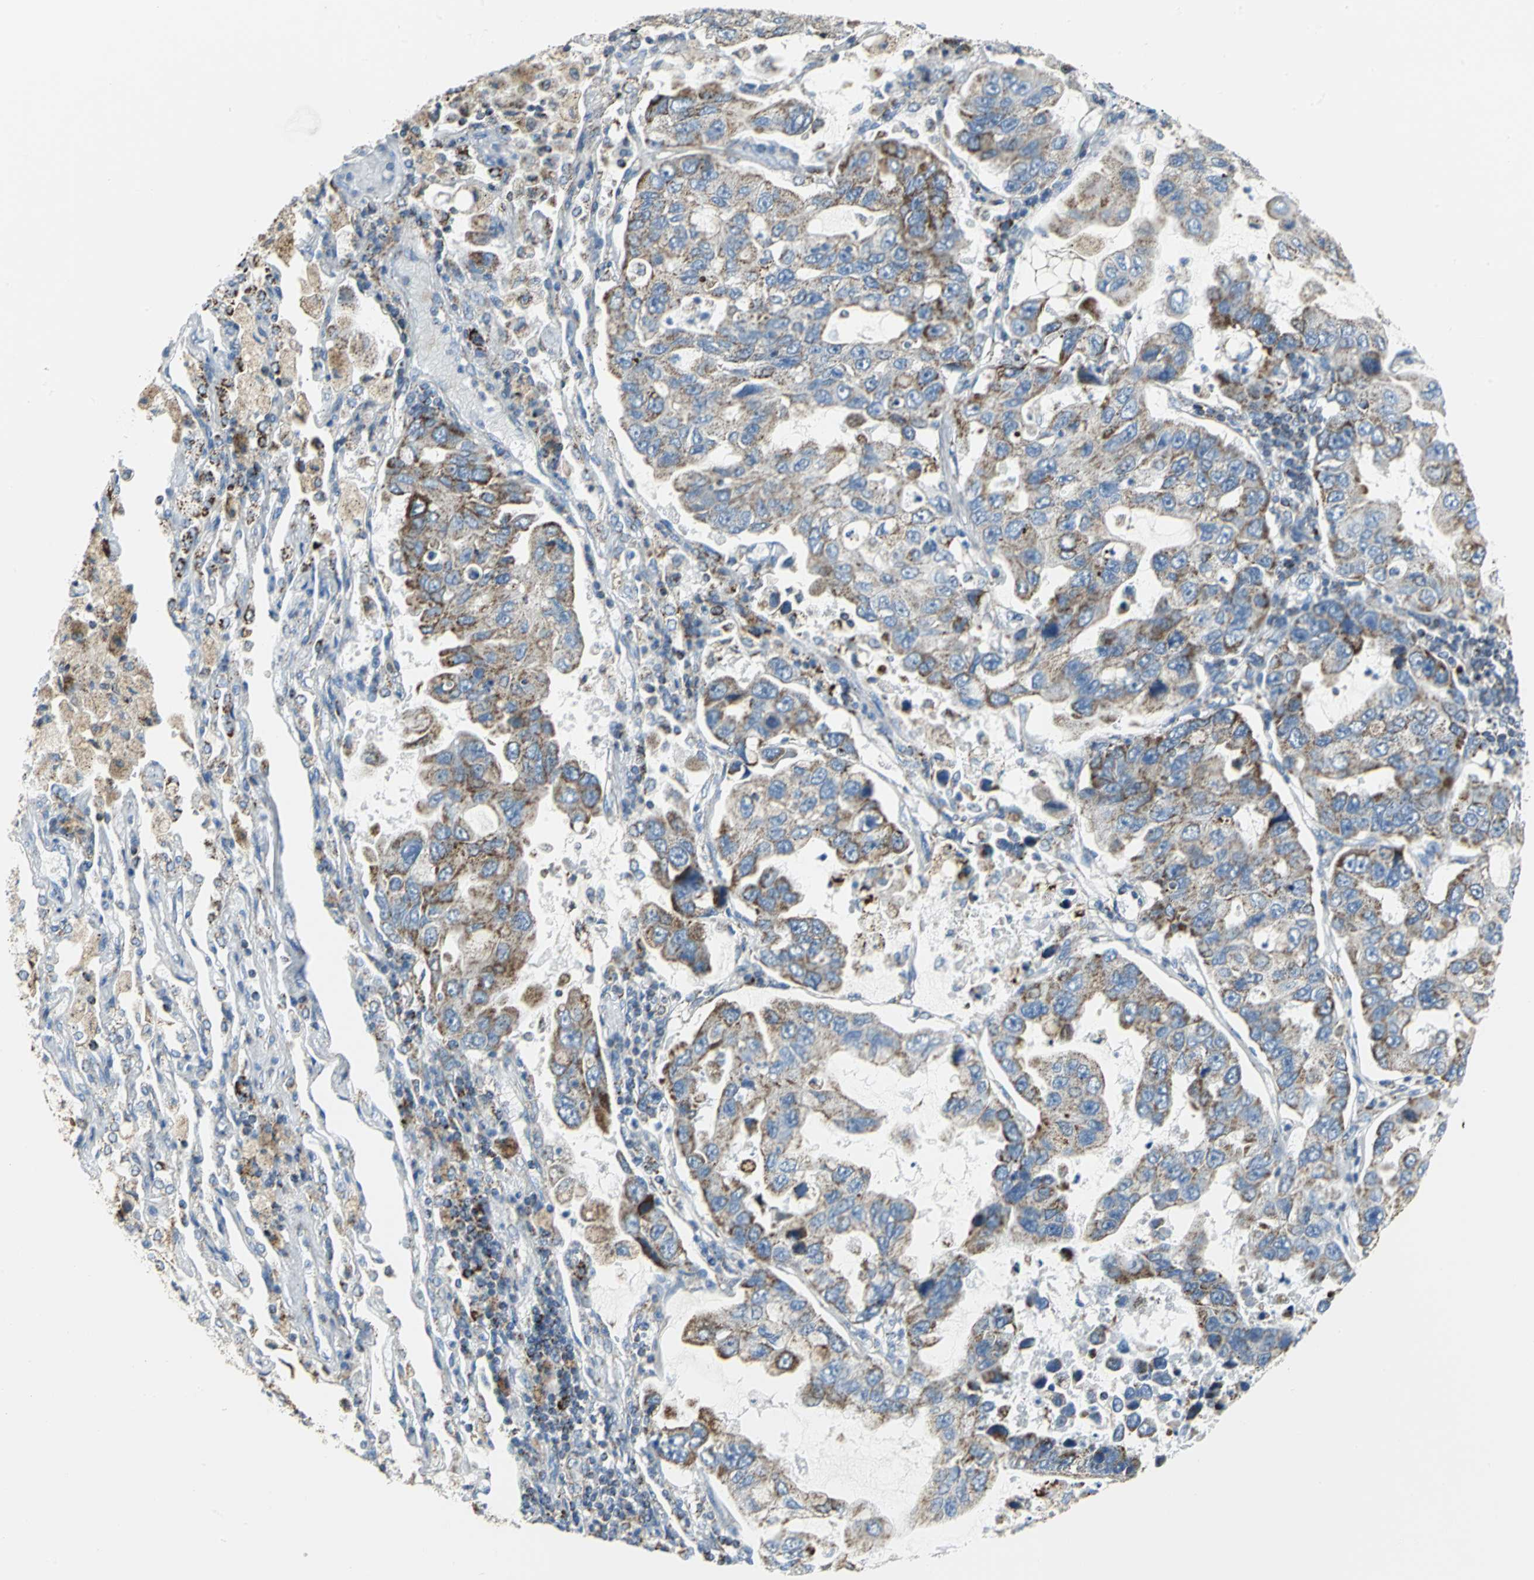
{"staining": {"intensity": "moderate", "quantity": "25%-75%", "location": "cytoplasmic/membranous"}, "tissue": "lung cancer", "cell_type": "Tumor cells", "image_type": "cancer", "snomed": [{"axis": "morphology", "description": "Adenocarcinoma, NOS"}, {"axis": "topography", "description": "Lung"}], "caption": "Tumor cells reveal moderate cytoplasmic/membranous expression in approximately 25%-75% of cells in lung cancer.", "gene": "NTRK1", "patient": {"sex": "male", "age": 64}}